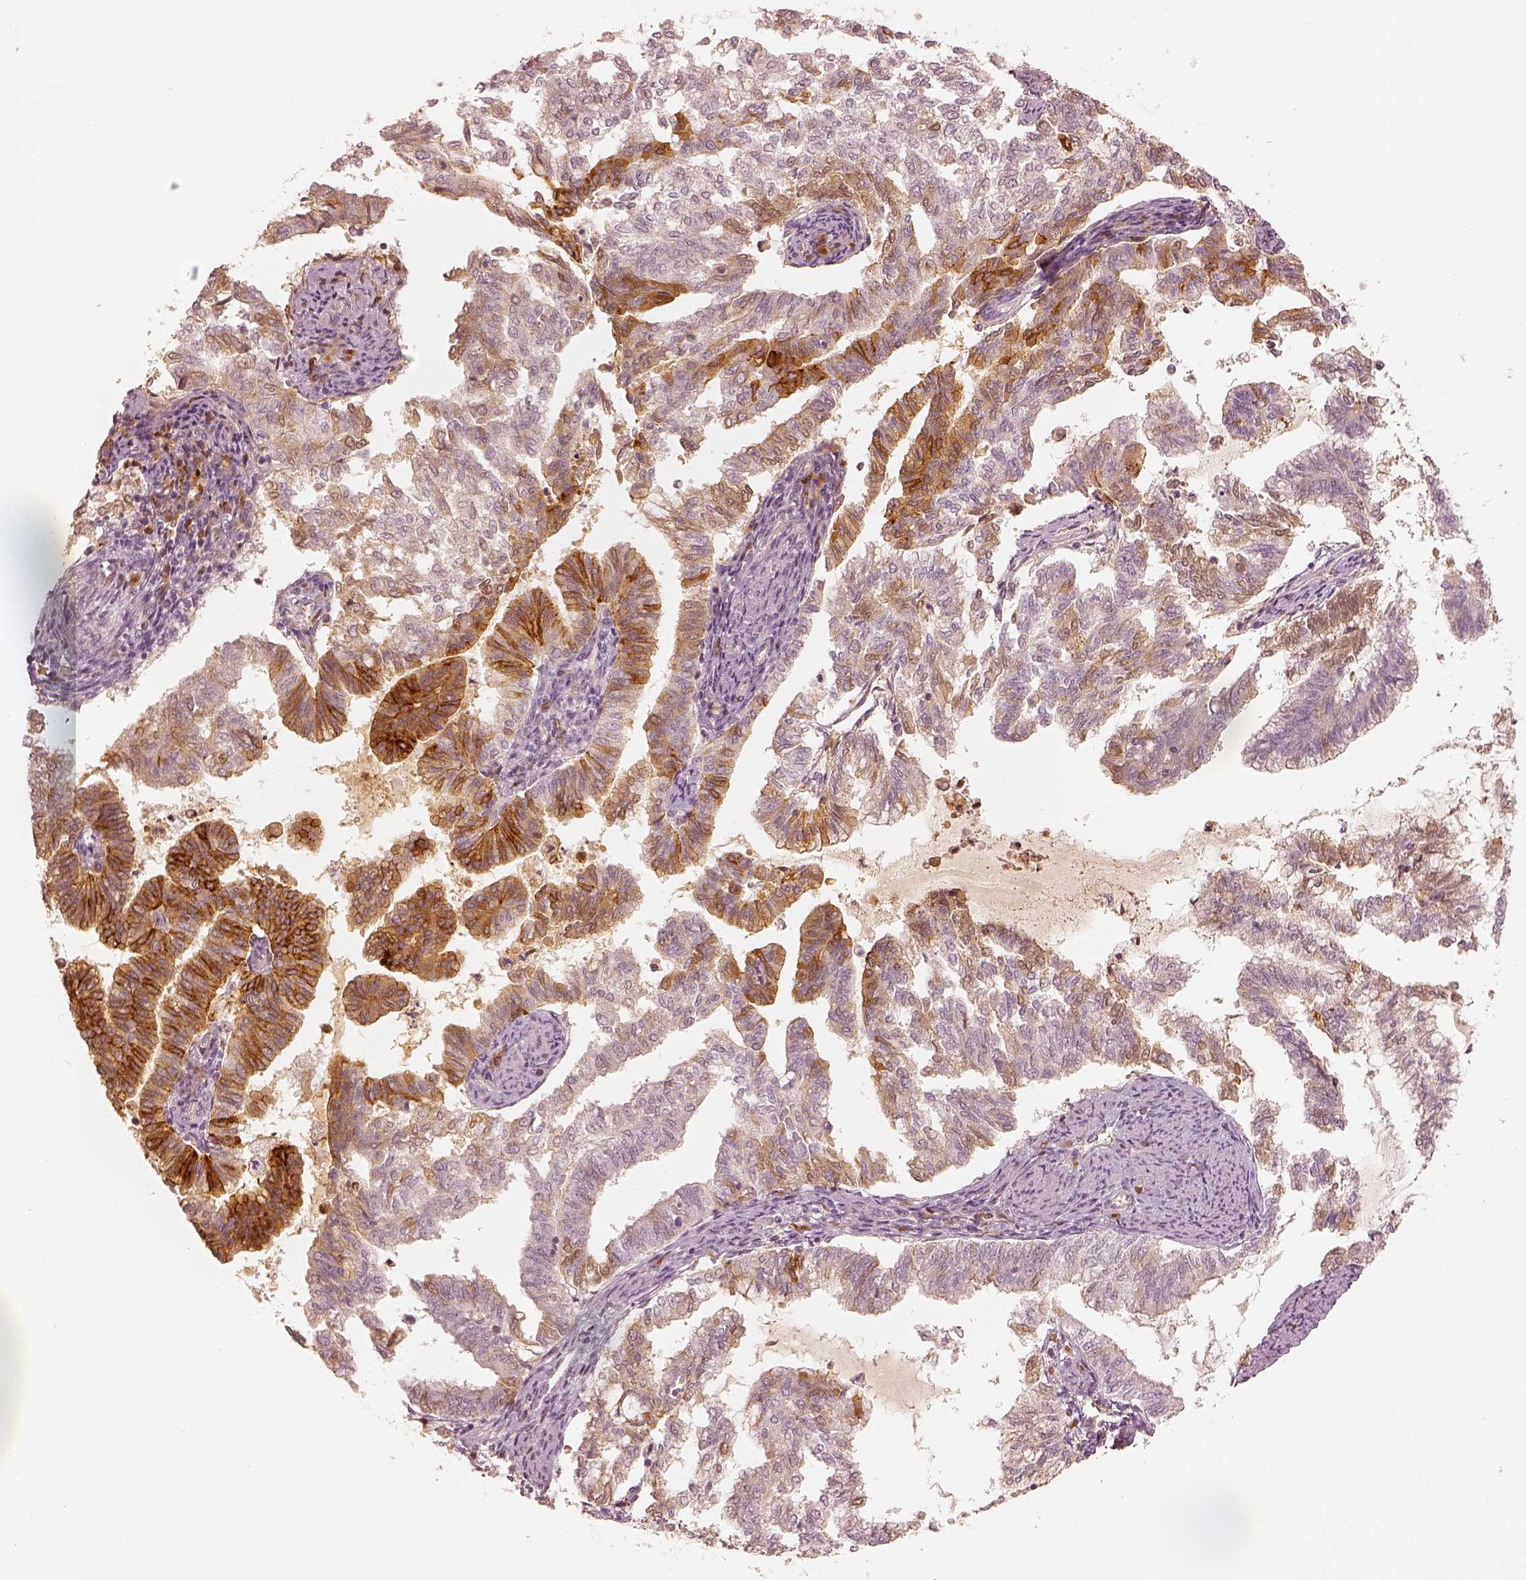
{"staining": {"intensity": "strong", "quantity": "<25%", "location": "cytoplasmic/membranous"}, "tissue": "endometrial cancer", "cell_type": "Tumor cells", "image_type": "cancer", "snomed": [{"axis": "morphology", "description": "Adenocarcinoma, NOS"}, {"axis": "topography", "description": "Endometrium"}], "caption": "A histopathology image of endometrial adenocarcinoma stained for a protein displays strong cytoplasmic/membranous brown staining in tumor cells. Nuclei are stained in blue.", "gene": "GORASP2", "patient": {"sex": "female", "age": 79}}